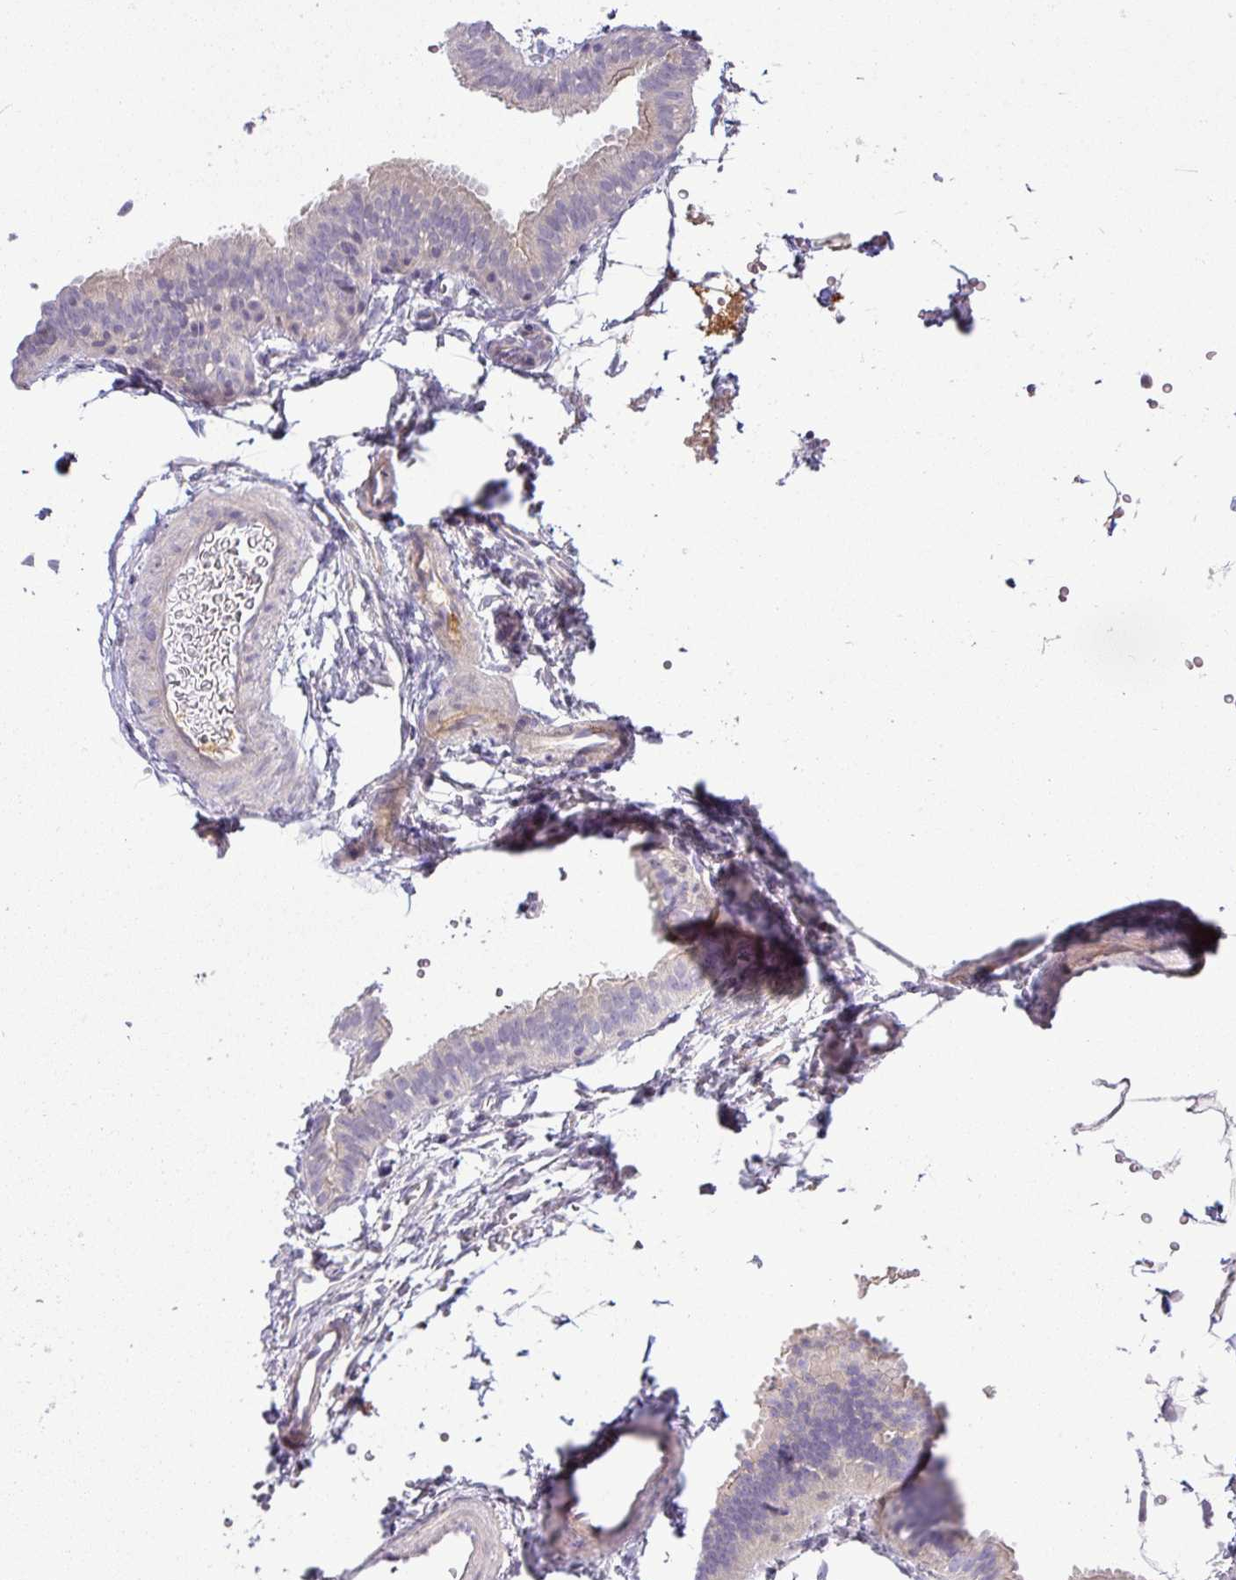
{"staining": {"intensity": "weak", "quantity": "<25%", "location": "cytoplasmic/membranous"}, "tissue": "fallopian tube", "cell_type": "Glandular cells", "image_type": "normal", "snomed": [{"axis": "morphology", "description": "Normal tissue, NOS"}, {"axis": "topography", "description": "Fallopian tube"}], "caption": "High power microscopy histopathology image of an immunohistochemistry image of normal fallopian tube, revealing no significant positivity in glandular cells.", "gene": "APOM", "patient": {"sex": "female", "age": 35}}